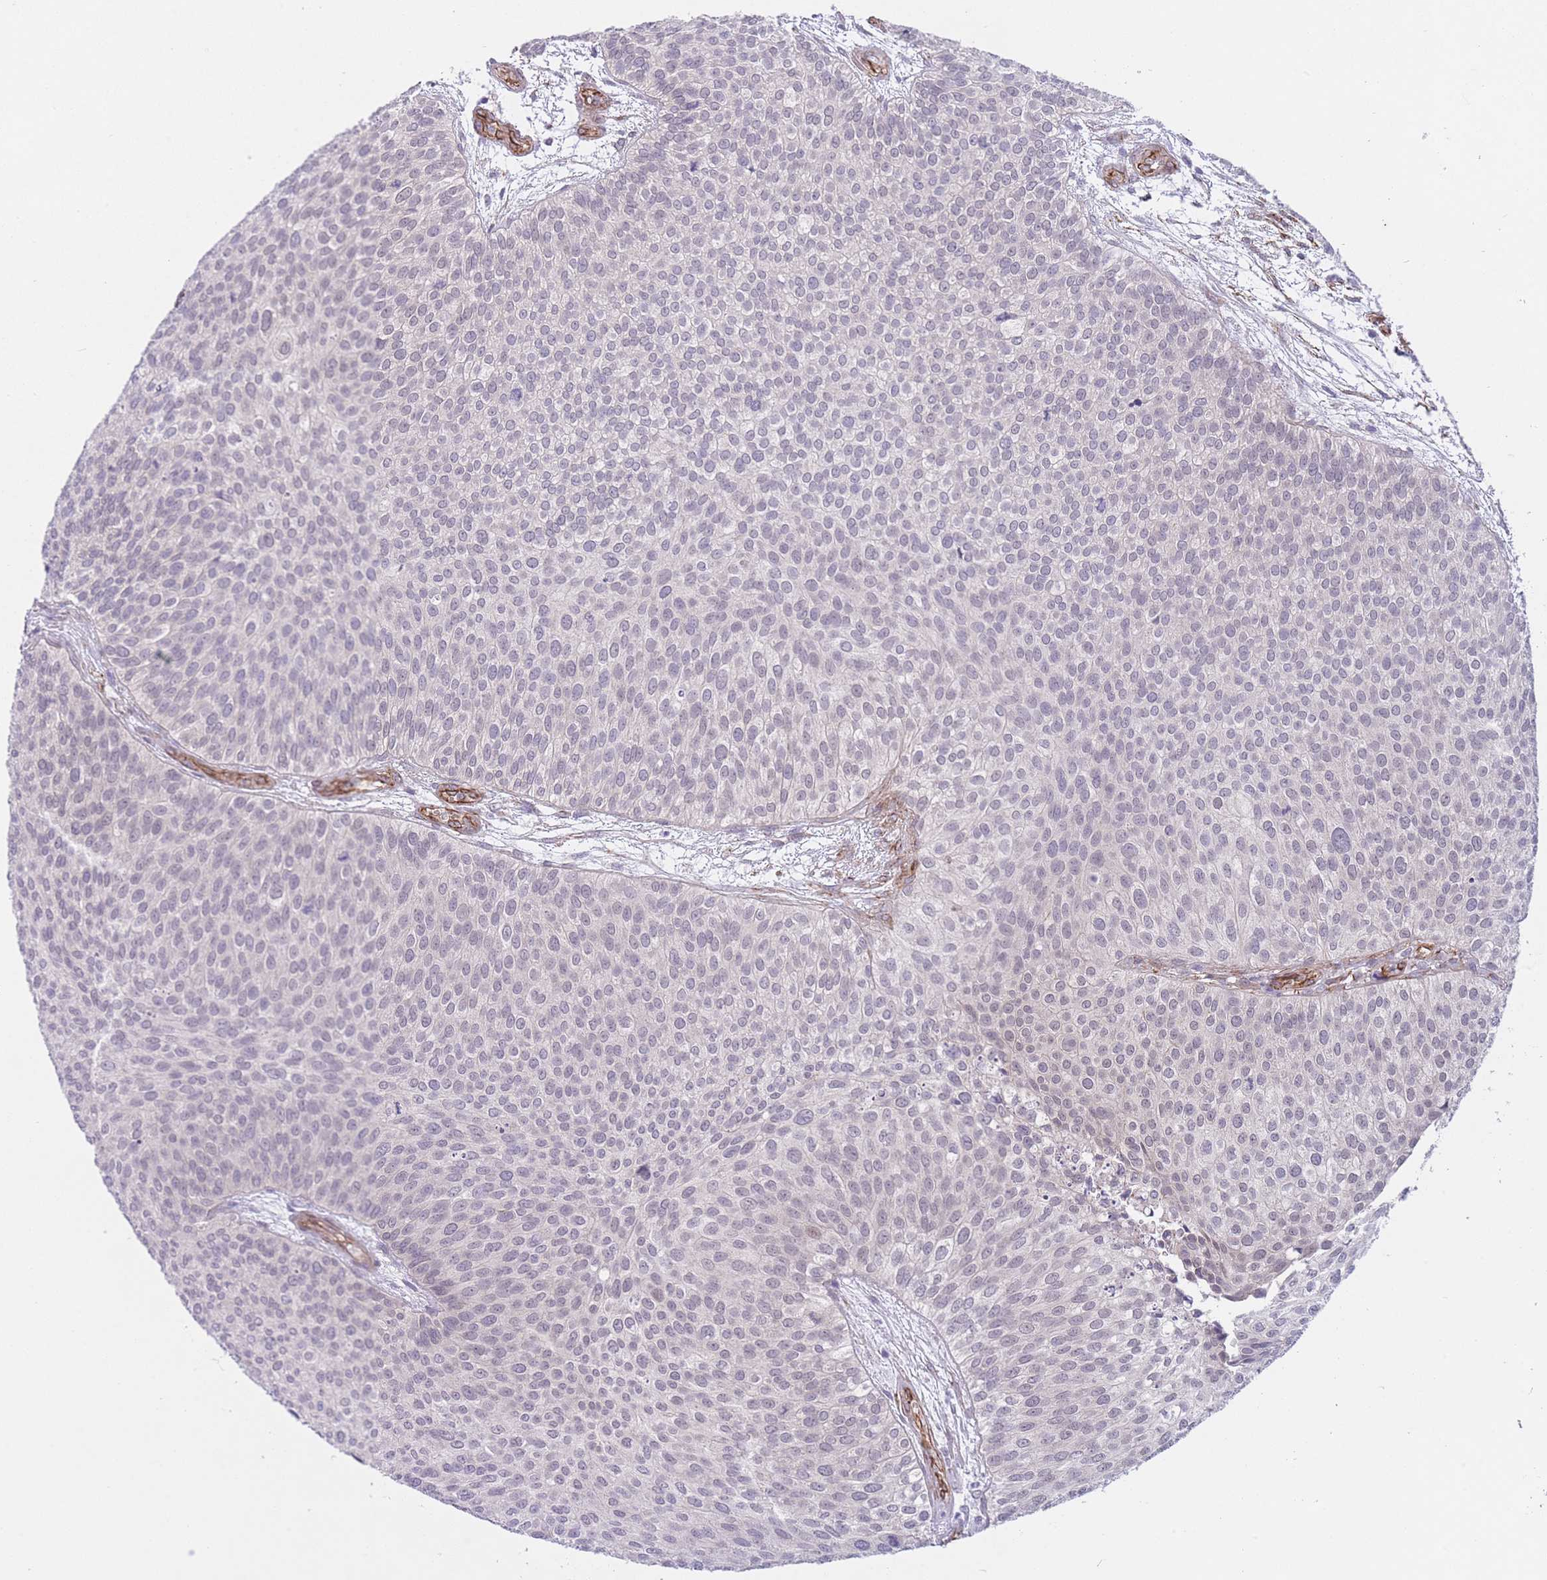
{"staining": {"intensity": "negative", "quantity": "none", "location": "none"}, "tissue": "urothelial cancer", "cell_type": "Tumor cells", "image_type": "cancer", "snomed": [{"axis": "morphology", "description": "Urothelial carcinoma, Low grade"}, {"axis": "topography", "description": "Urinary bladder"}], "caption": "A high-resolution image shows immunohistochemistry (IHC) staining of low-grade urothelial carcinoma, which reveals no significant staining in tumor cells.", "gene": "QTRT1", "patient": {"sex": "male", "age": 84}}